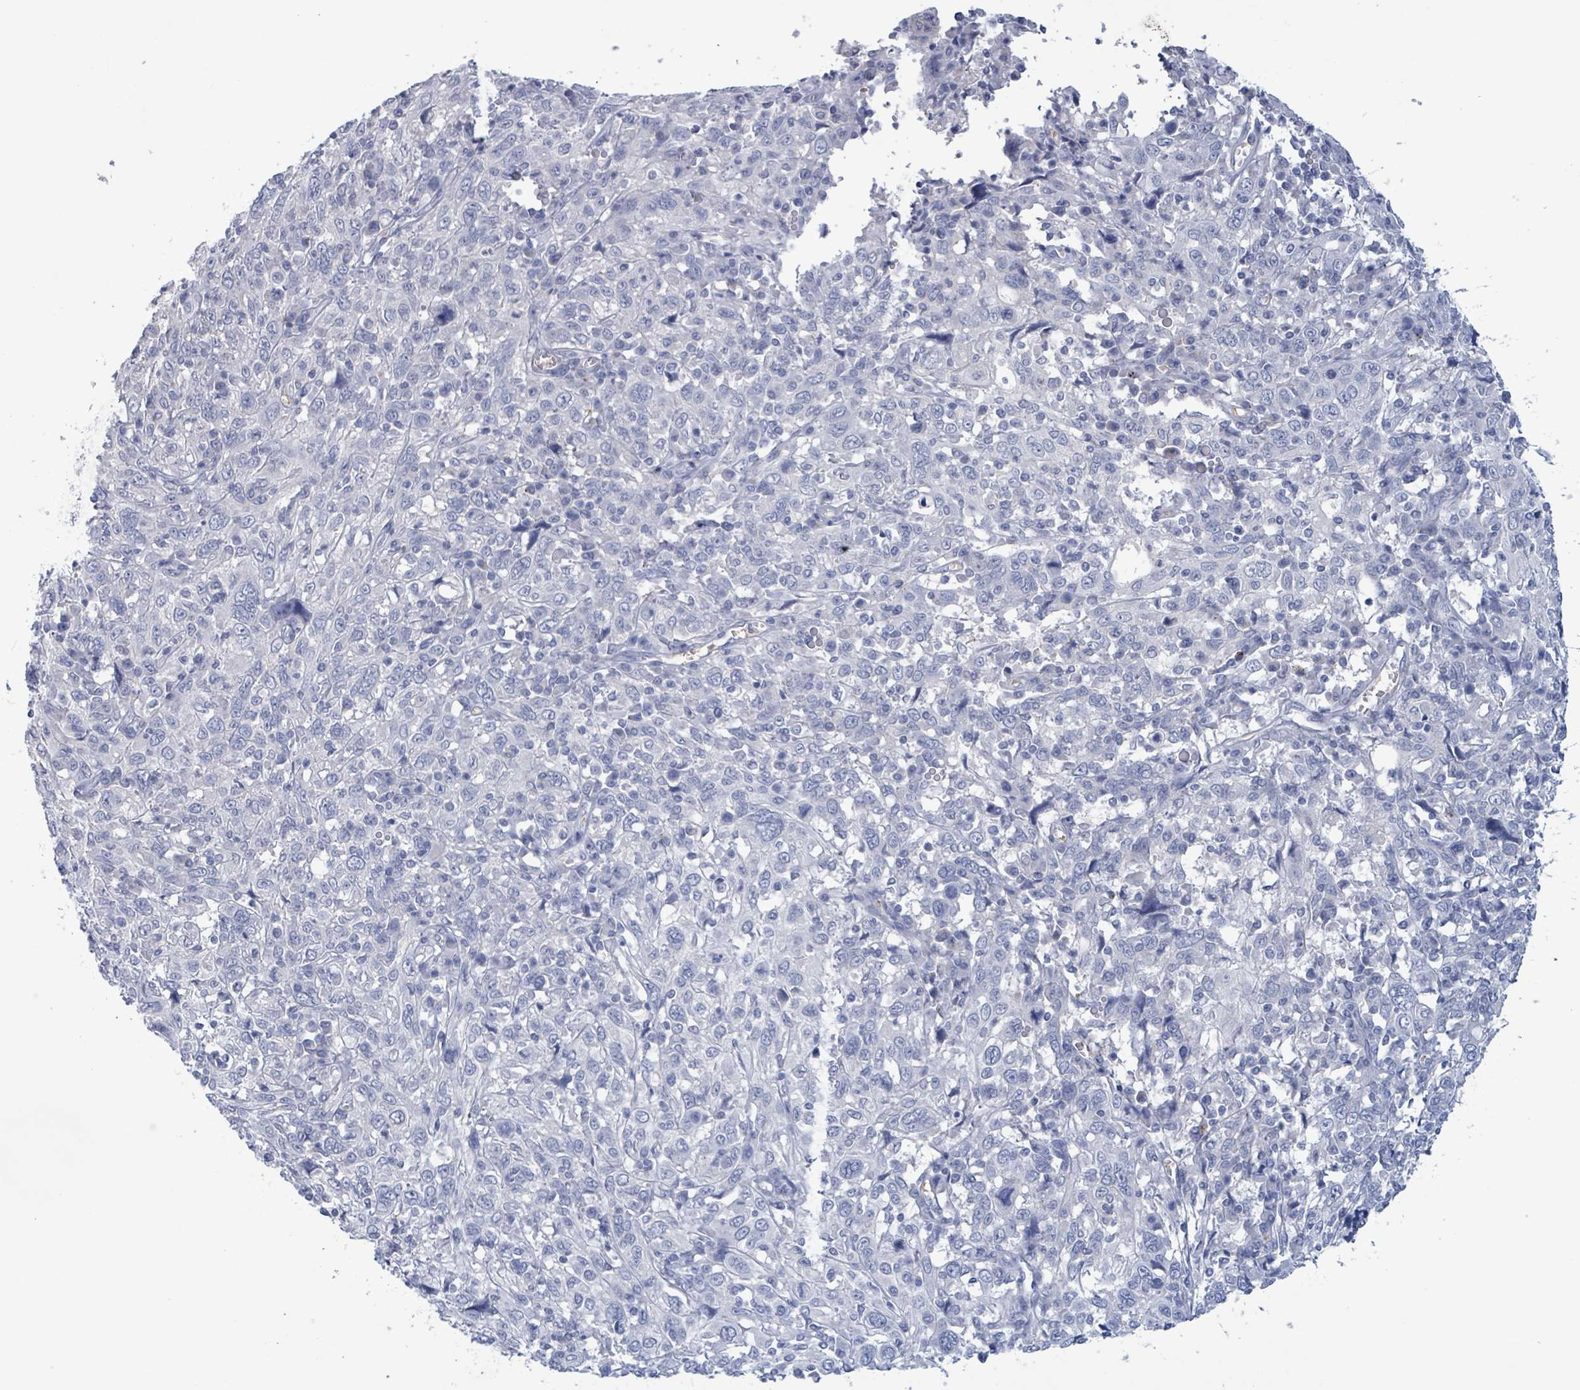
{"staining": {"intensity": "negative", "quantity": "none", "location": "none"}, "tissue": "cervical cancer", "cell_type": "Tumor cells", "image_type": "cancer", "snomed": [{"axis": "morphology", "description": "Squamous cell carcinoma, NOS"}, {"axis": "topography", "description": "Cervix"}], "caption": "High power microscopy photomicrograph of an immunohistochemistry histopathology image of cervical cancer (squamous cell carcinoma), revealing no significant expression in tumor cells.", "gene": "PKLR", "patient": {"sex": "female", "age": 46}}